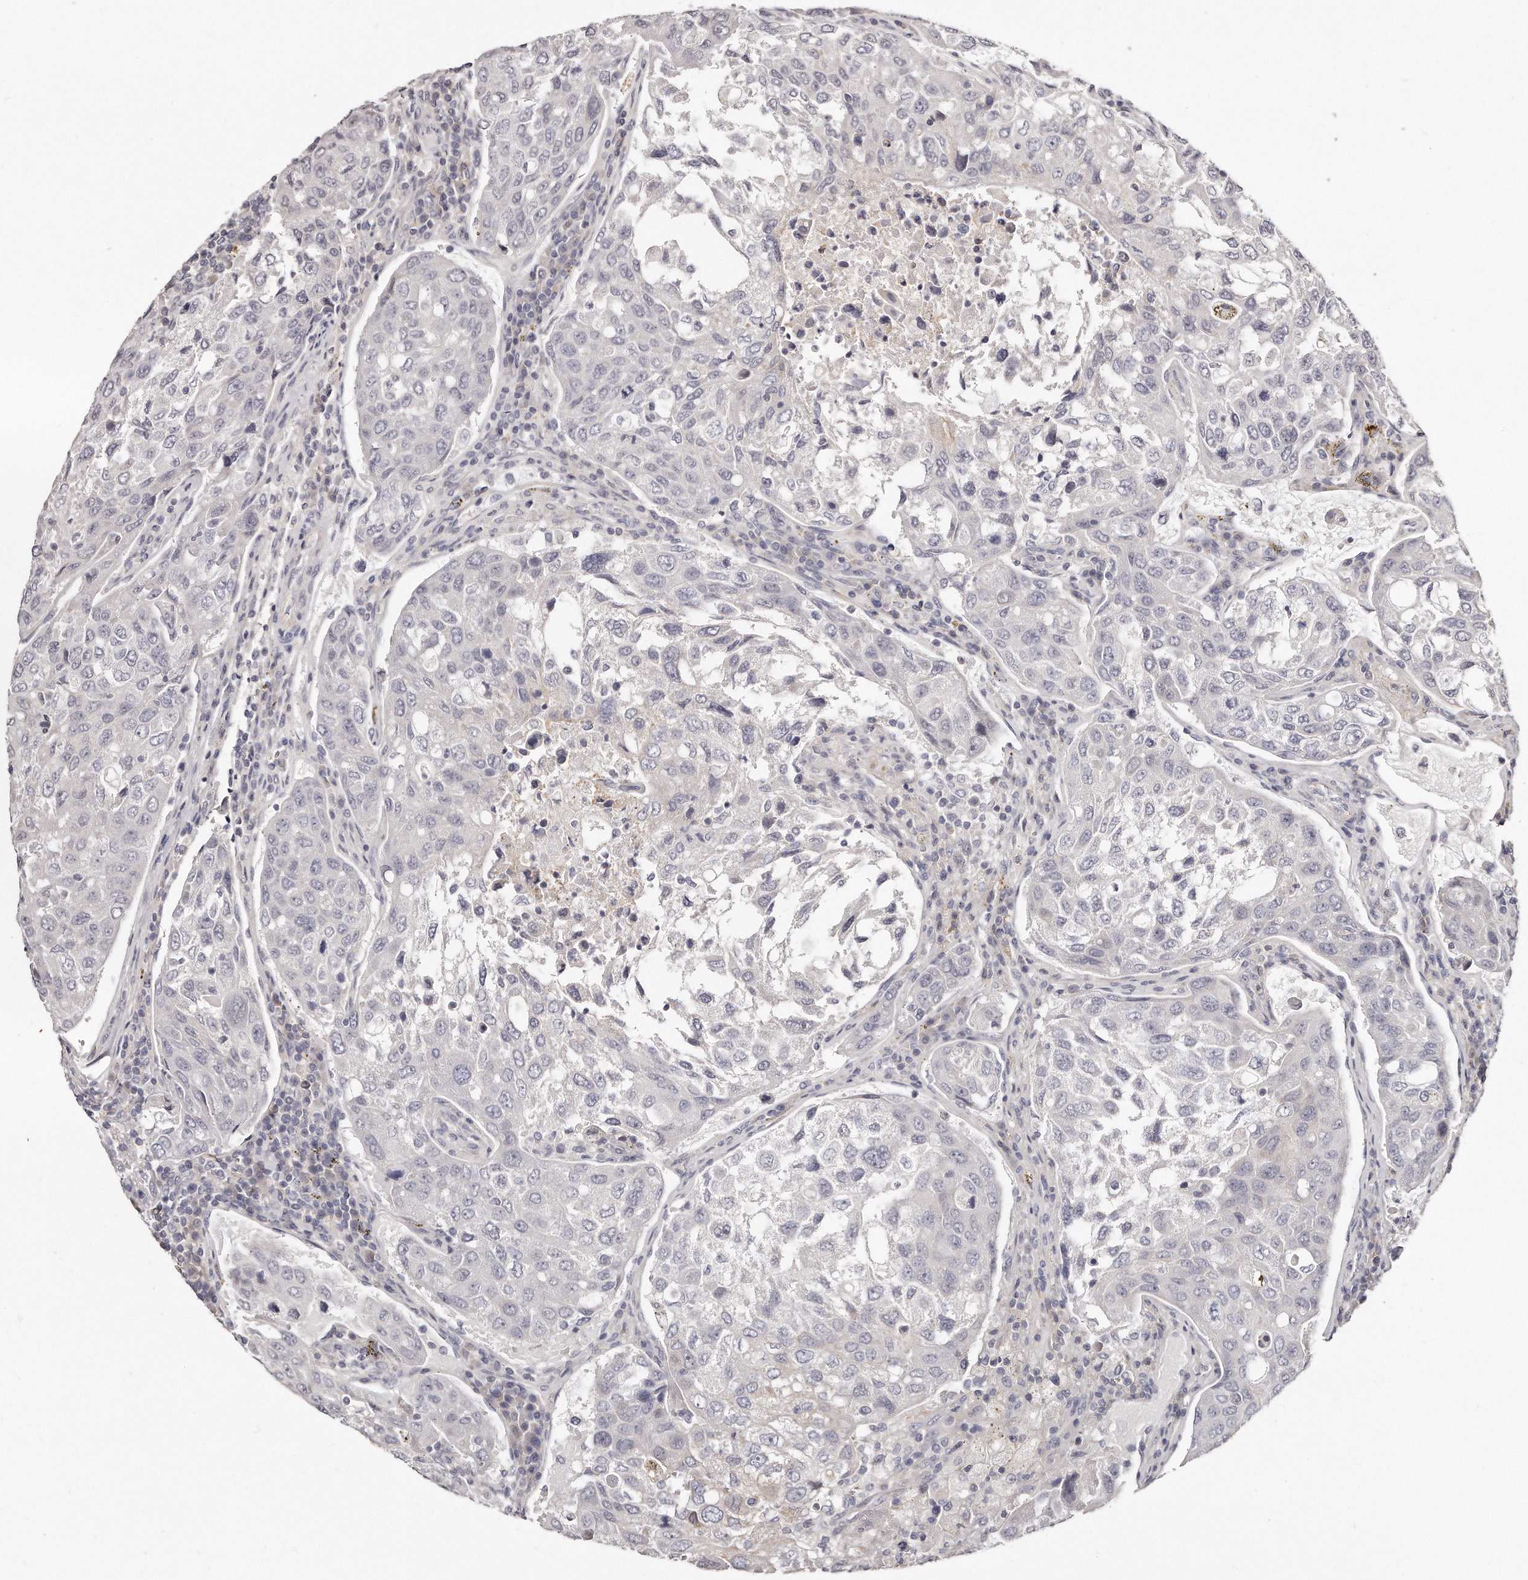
{"staining": {"intensity": "negative", "quantity": "none", "location": "none"}, "tissue": "urothelial cancer", "cell_type": "Tumor cells", "image_type": "cancer", "snomed": [{"axis": "morphology", "description": "Urothelial carcinoma, High grade"}, {"axis": "topography", "description": "Lymph node"}, {"axis": "topography", "description": "Urinary bladder"}], "caption": "DAB (3,3'-diaminobenzidine) immunohistochemical staining of human urothelial cancer displays no significant positivity in tumor cells.", "gene": "TTLL4", "patient": {"sex": "male", "age": 51}}